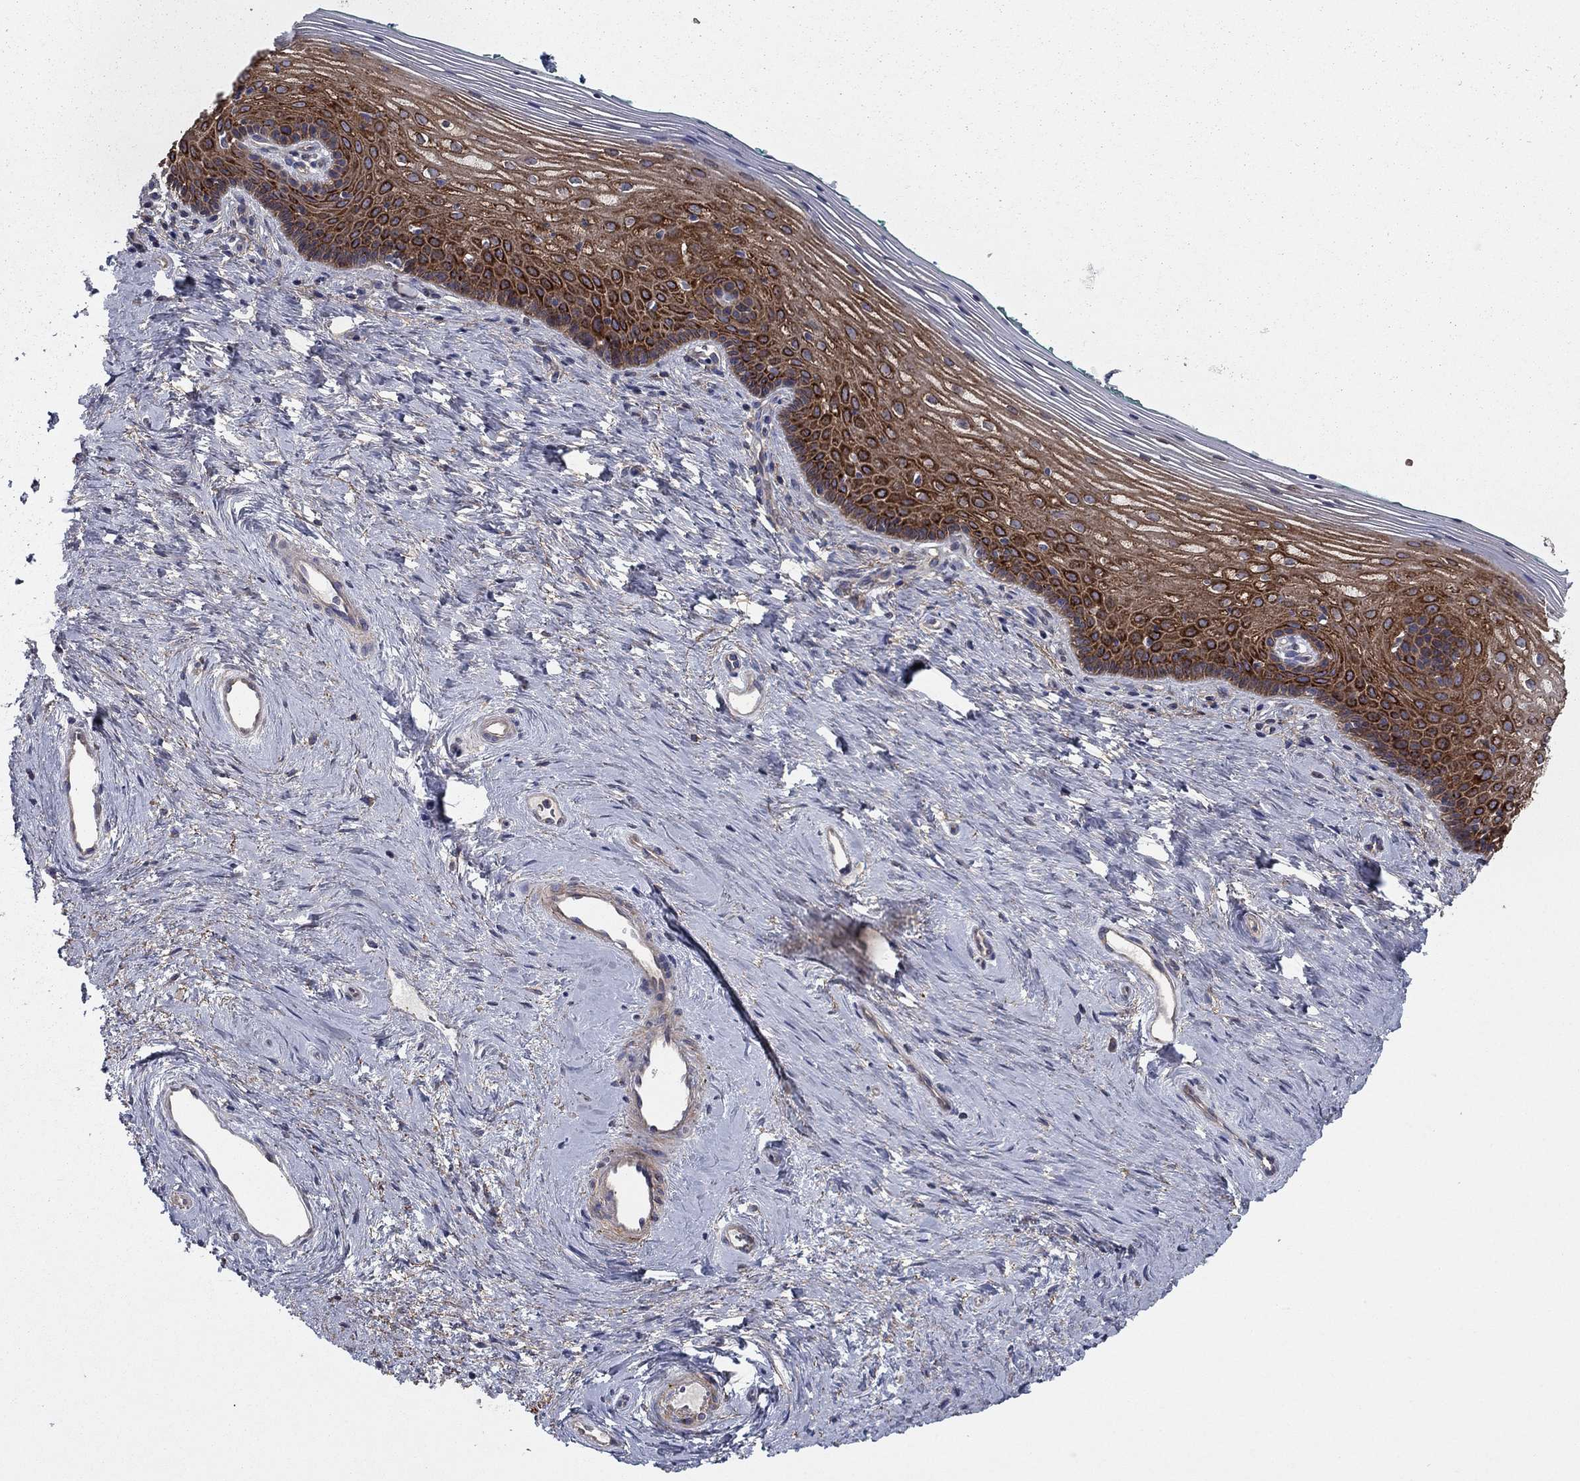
{"staining": {"intensity": "strong", "quantity": ">75%", "location": "cytoplasmic/membranous"}, "tissue": "vagina", "cell_type": "Squamous epithelial cells", "image_type": "normal", "snomed": [{"axis": "morphology", "description": "Normal tissue, NOS"}, {"axis": "topography", "description": "Vagina"}], "caption": "Vagina stained with DAB immunohistochemistry (IHC) demonstrates high levels of strong cytoplasmic/membranous expression in approximately >75% of squamous epithelial cells. The staining is performed using DAB (3,3'-diaminobenzidine) brown chromogen to label protein expression. The nuclei are counter-stained blue using hematoxylin.", "gene": "RNF123", "patient": {"sex": "female", "age": 45}}